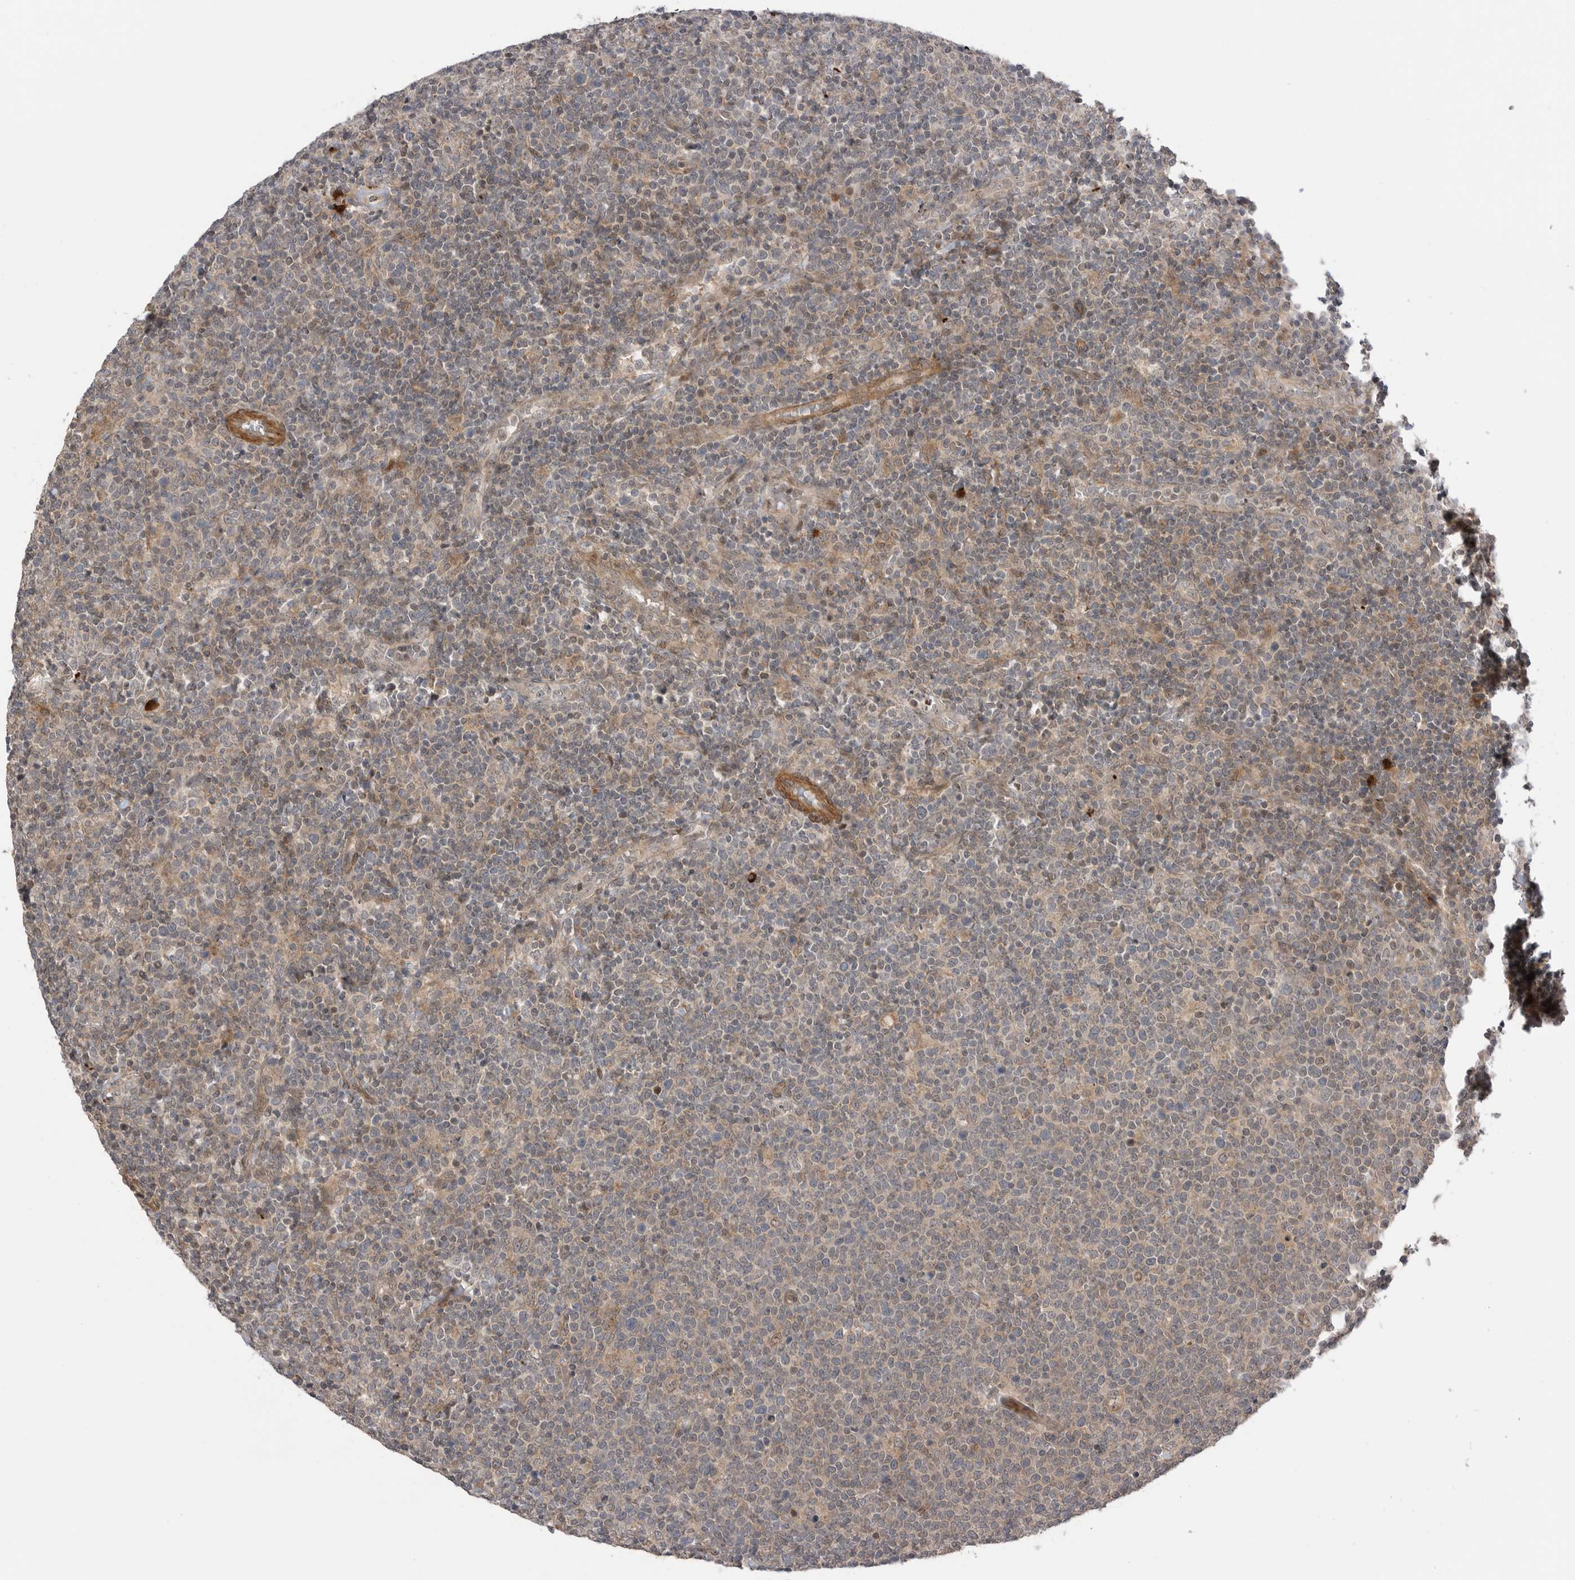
{"staining": {"intensity": "weak", "quantity": "<25%", "location": "cytoplasmic/membranous,nuclear"}, "tissue": "lymphoma", "cell_type": "Tumor cells", "image_type": "cancer", "snomed": [{"axis": "morphology", "description": "Malignant lymphoma, non-Hodgkin's type, High grade"}, {"axis": "topography", "description": "Lymph node"}], "caption": "An immunohistochemistry histopathology image of malignant lymphoma, non-Hodgkin's type (high-grade) is shown. There is no staining in tumor cells of malignant lymphoma, non-Hodgkin's type (high-grade). The staining was performed using DAB (3,3'-diaminobenzidine) to visualize the protein expression in brown, while the nuclei were stained in blue with hematoxylin (Magnification: 20x).", "gene": "PEAK1", "patient": {"sex": "male", "age": 61}}